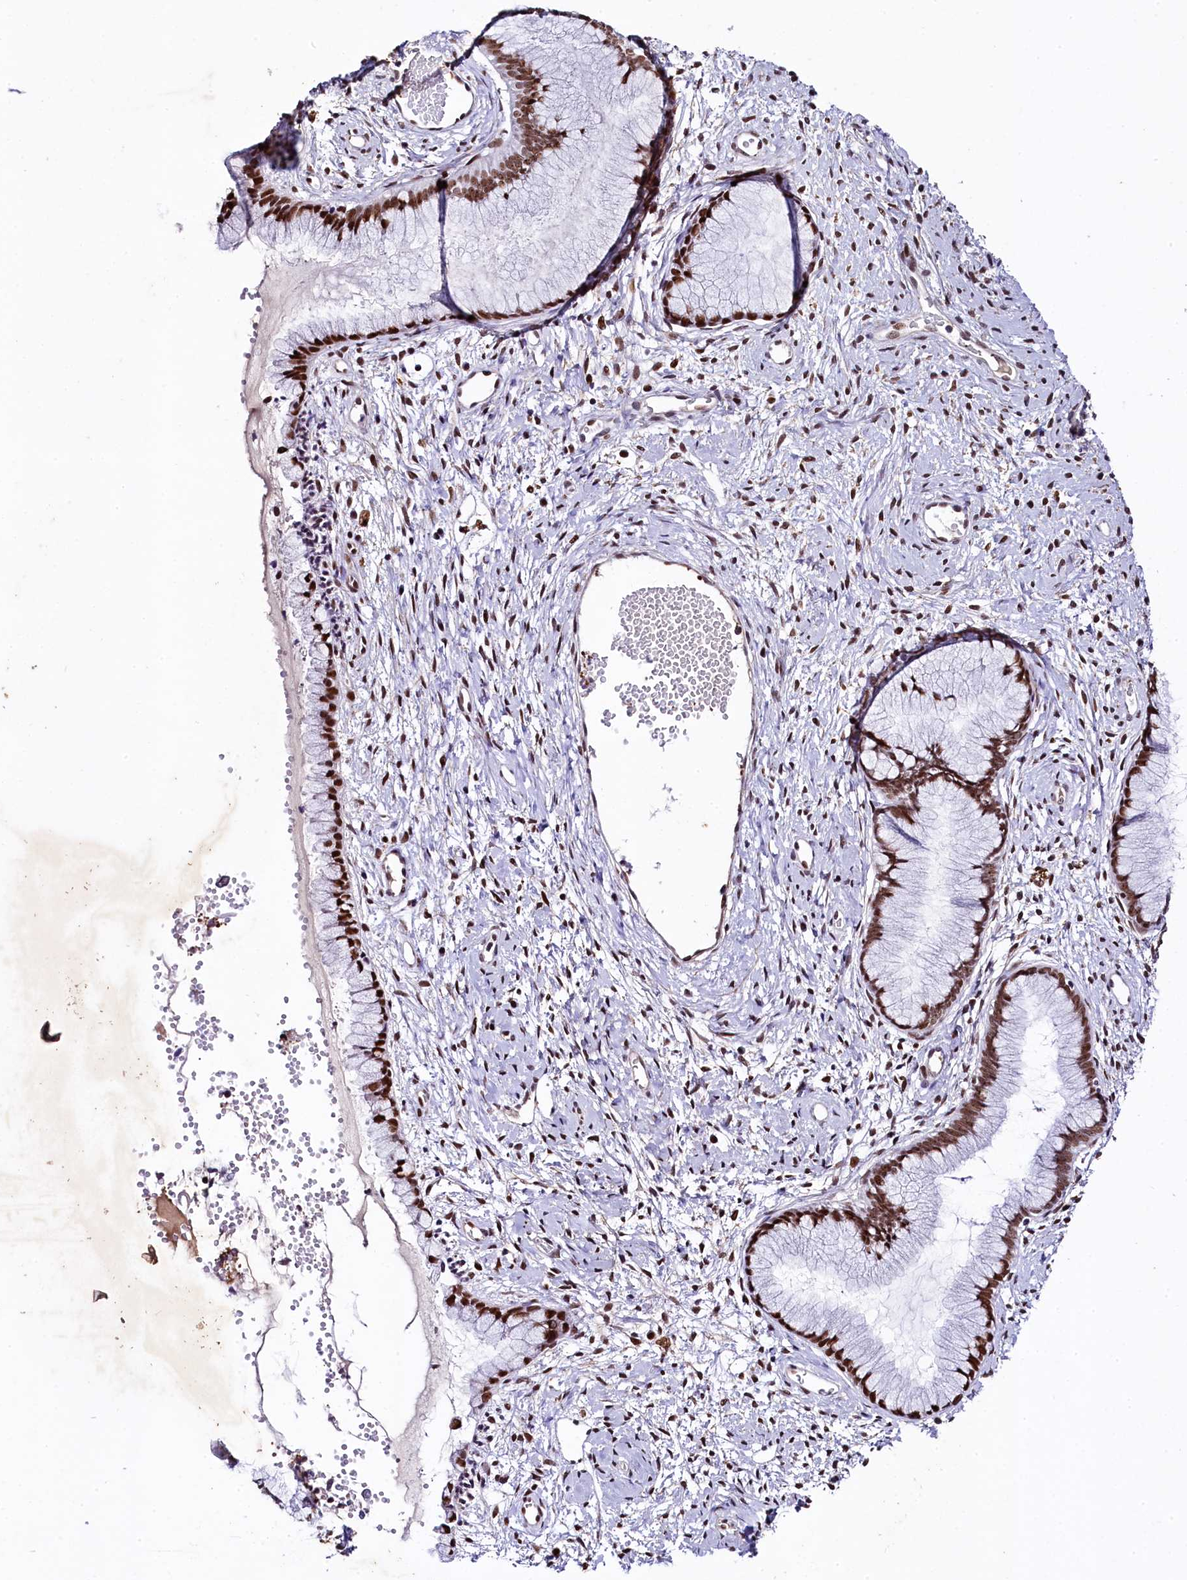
{"staining": {"intensity": "moderate", "quantity": ">75%", "location": "nuclear"}, "tissue": "cervix", "cell_type": "Glandular cells", "image_type": "normal", "snomed": [{"axis": "morphology", "description": "Normal tissue, NOS"}, {"axis": "topography", "description": "Cervix"}], "caption": "Immunohistochemical staining of normal cervix demonstrates moderate nuclear protein expression in approximately >75% of glandular cells.", "gene": "SAMD10", "patient": {"sex": "female", "age": 42}}